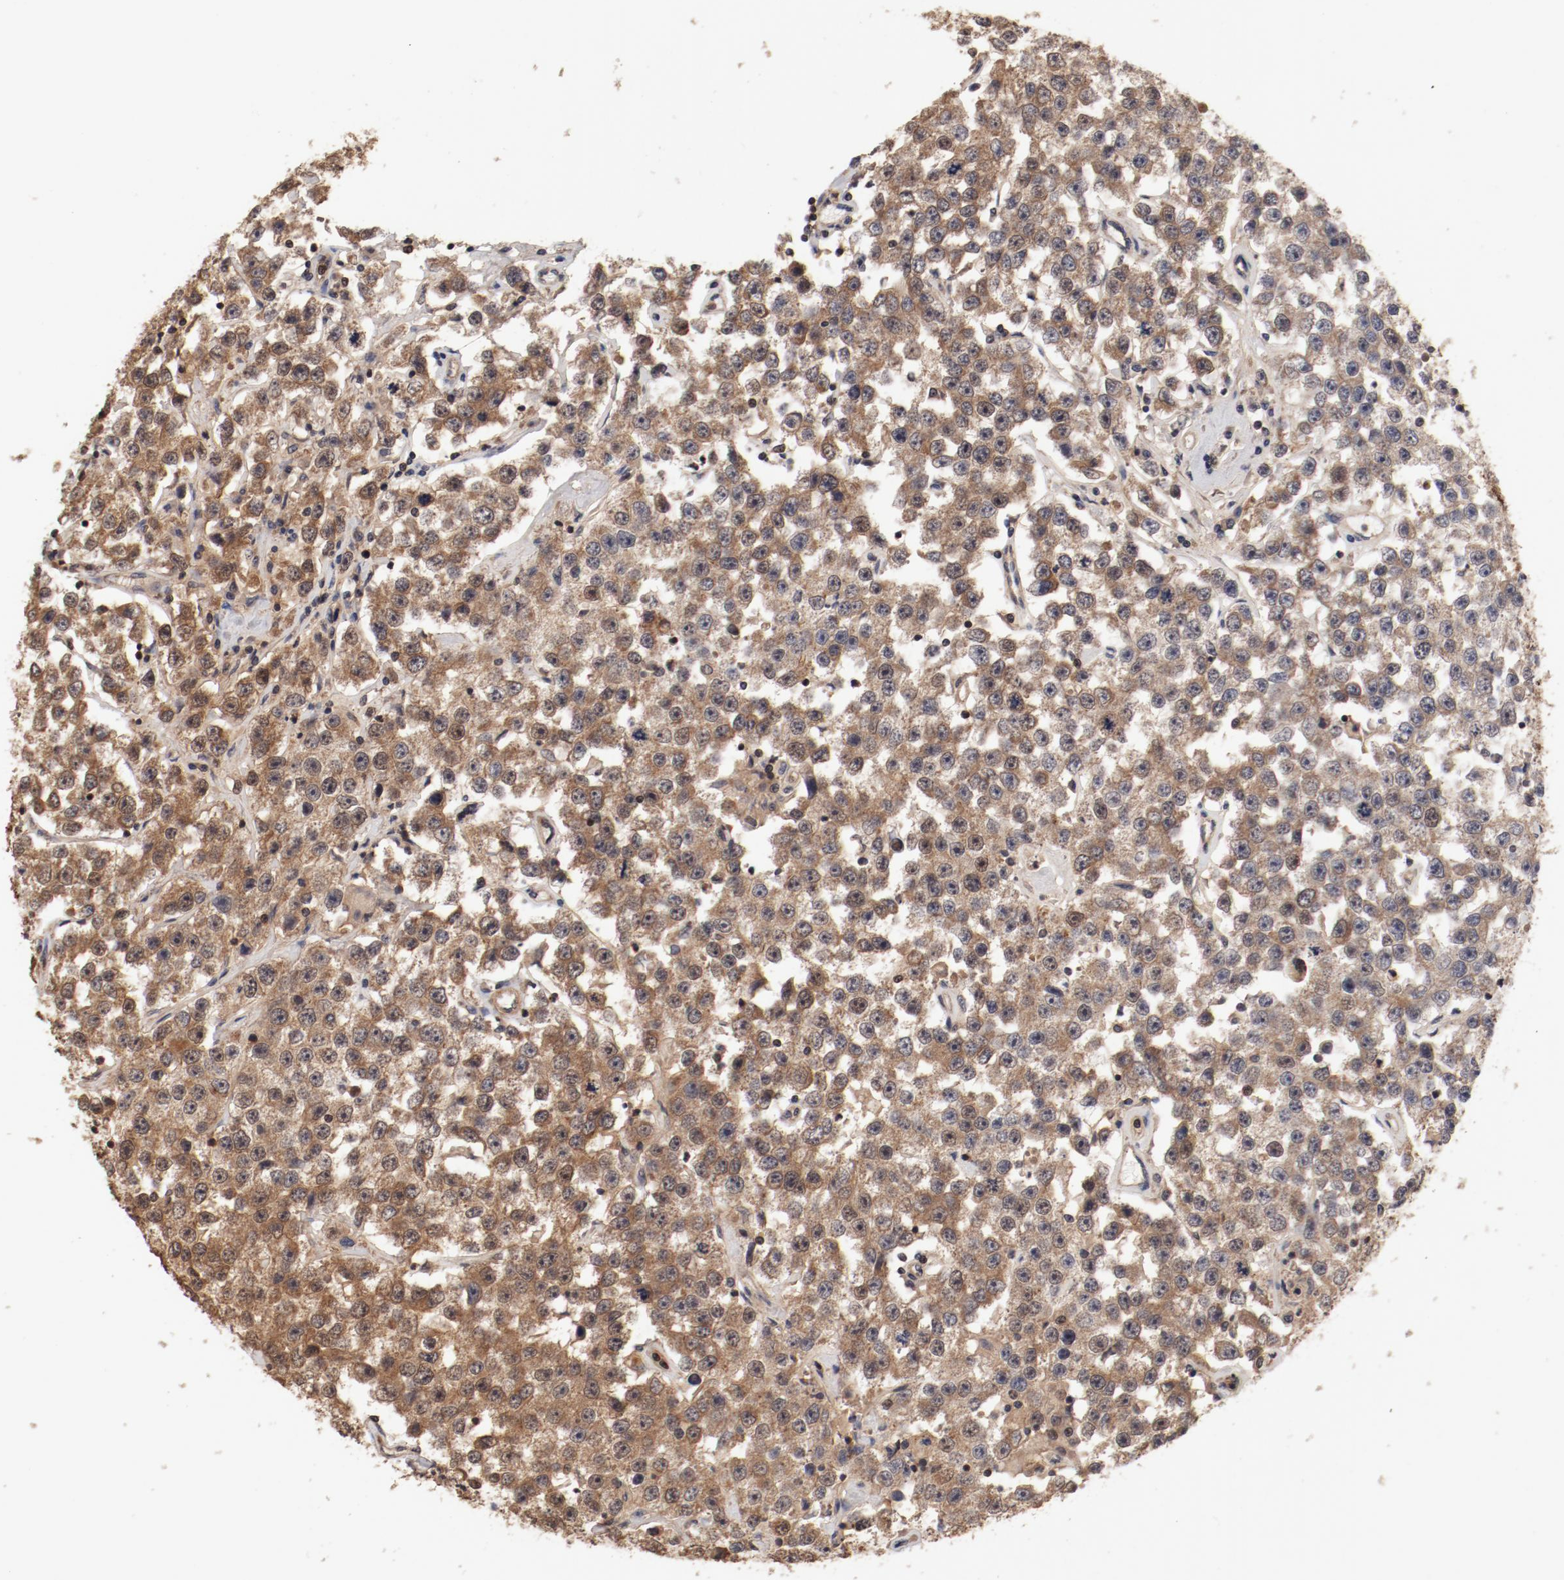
{"staining": {"intensity": "moderate", "quantity": ">75%", "location": "cytoplasmic/membranous"}, "tissue": "testis cancer", "cell_type": "Tumor cells", "image_type": "cancer", "snomed": [{"axis": "morphology", "description": "Seminoma, NOS"}, {"axis": "topography", "description": "Testis"}], "caption": "Testis seminoma tissue reveals moderate cytoplasmic/membranous expression in approximately >75% of tumor cells", "gene": "GUF1", "patient": {"sex": "male", "age": 52}}